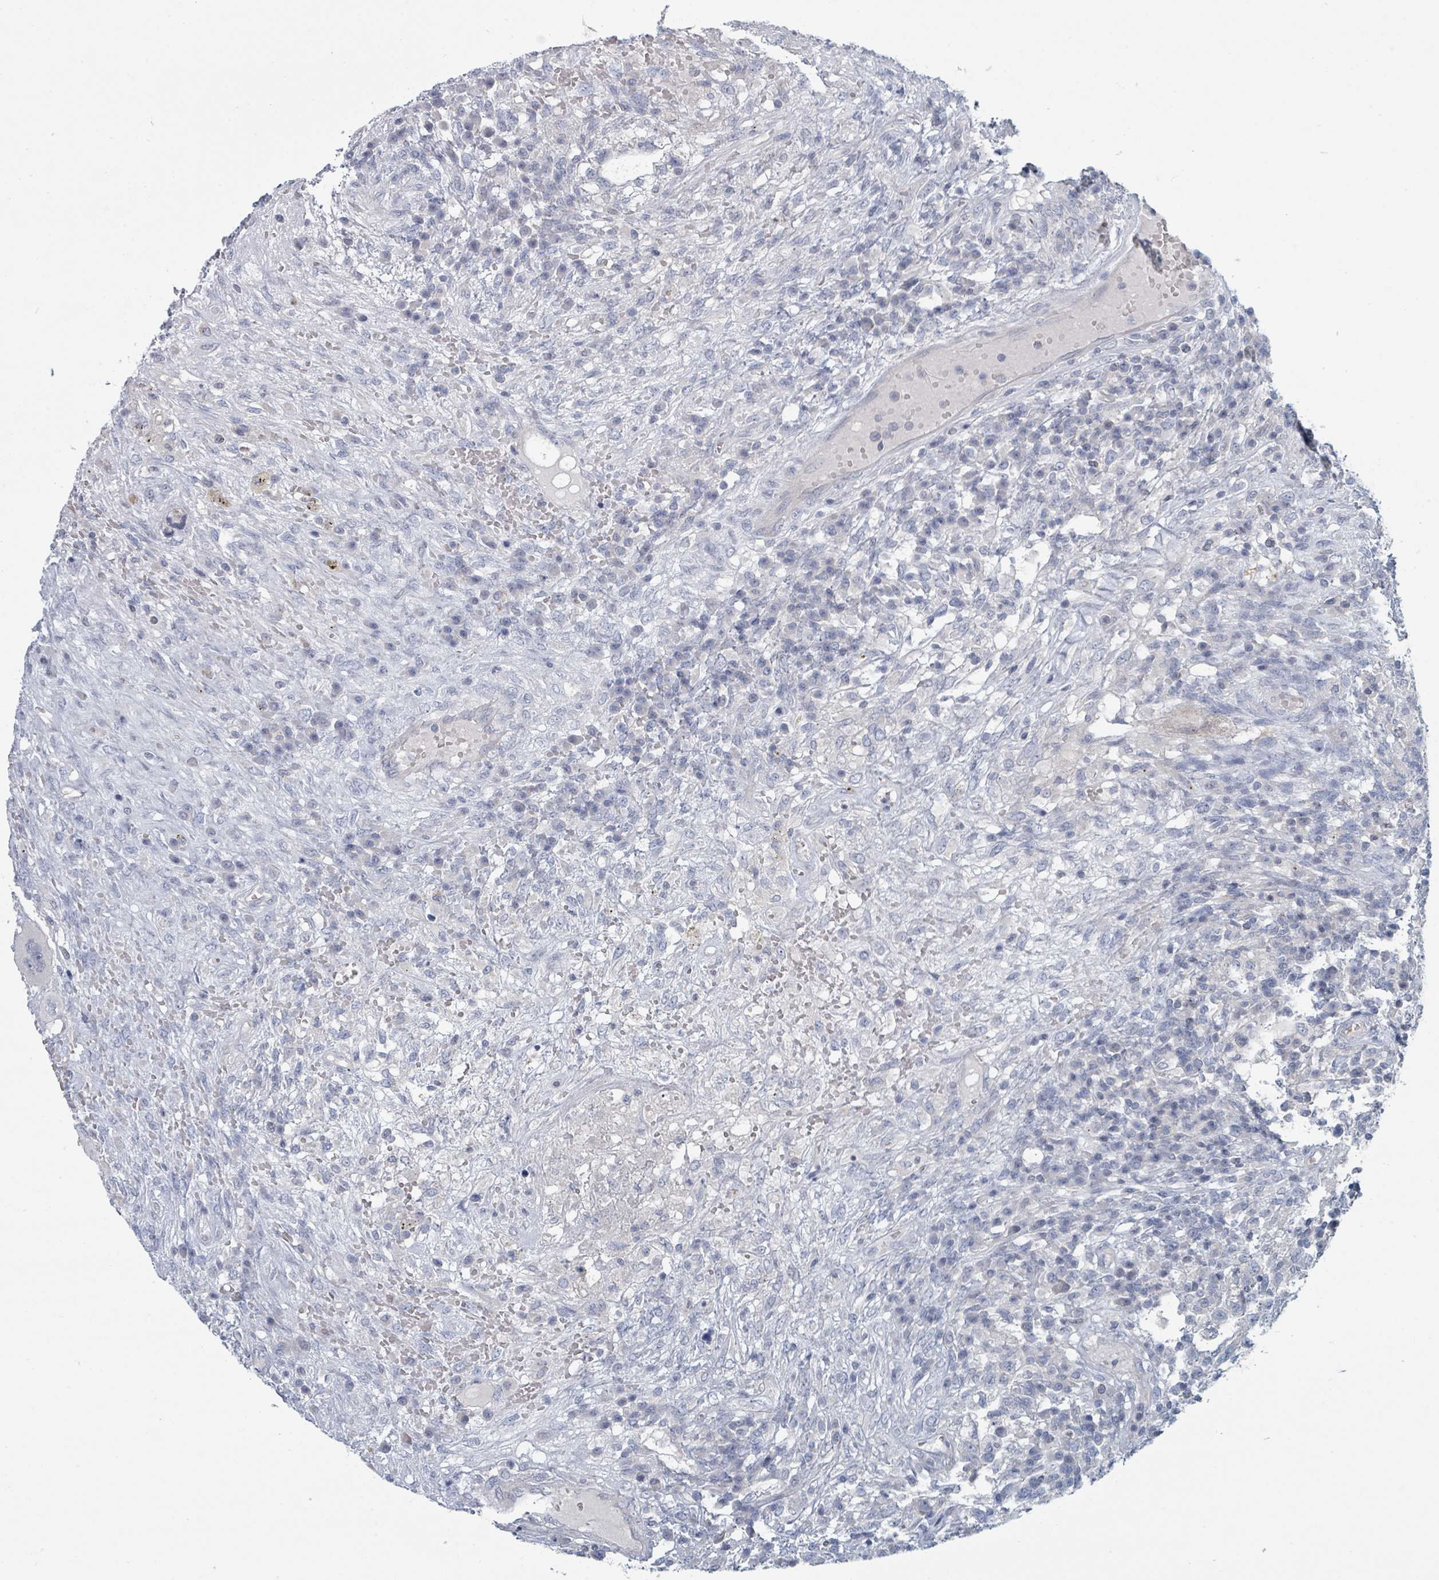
{"staining": {"intensity": "negative", "quantity": "none", "location": "none"}, "tissue": "testis cancer", "cell_type": "Tumor cells", "image_type": "cancer", "snomed": [{"axis": "morphology", "description": "Carcinoma, Embryonal, NOS"}, {"axis": "topography", "description": "Testis"}], "caption": "The immunohistochemistry image has no significant expression in tumor cells of testis embryonal carcinoma tissue. The staining was performed using DAB to visualize the protein expression in brown, while the nuclei were stained in blue with hematoxylin (Magnification: 20x).", "gene": "SLC25A45", "patient": {"sex": "male", "age": 26}}